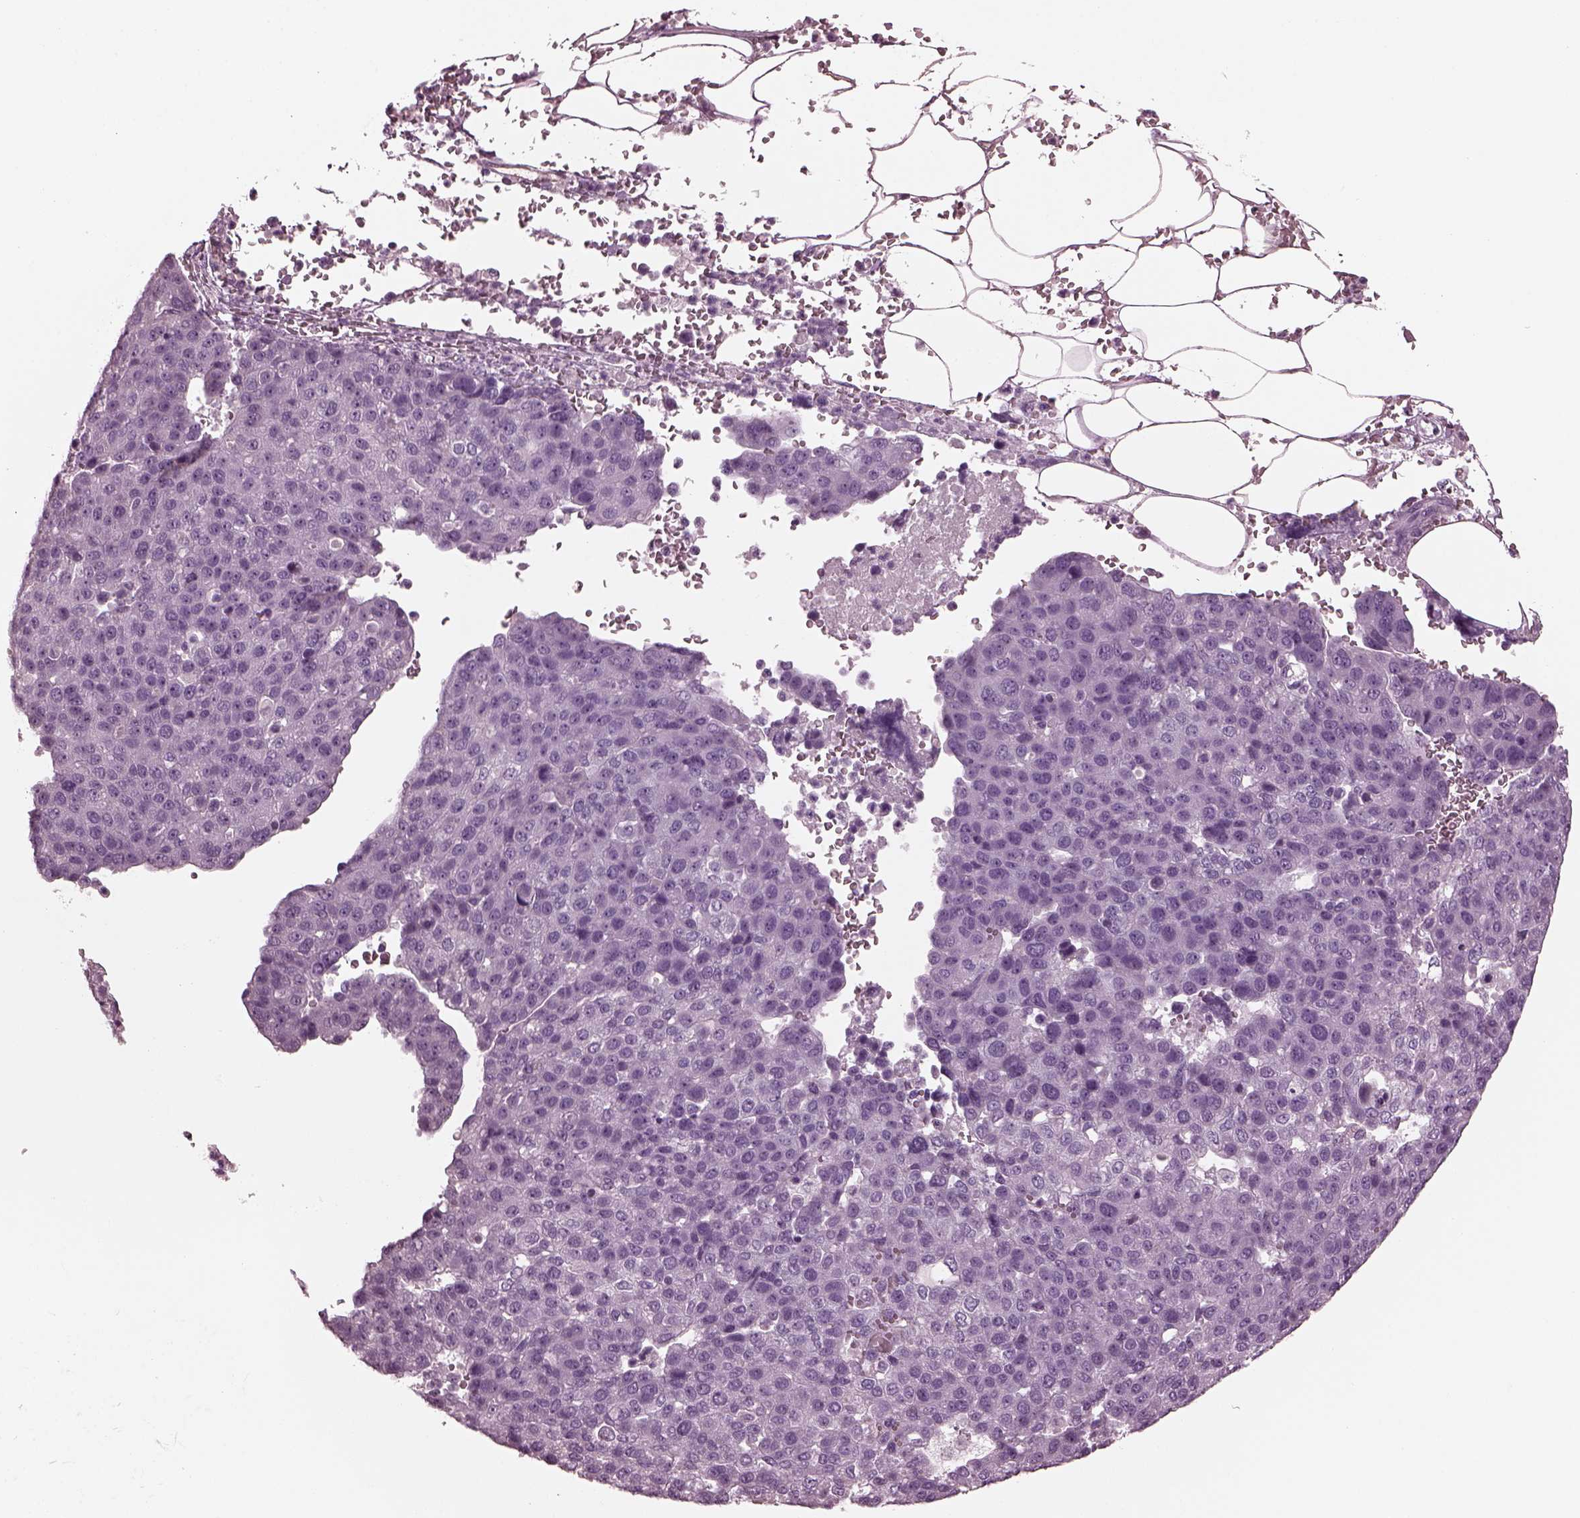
{"staining": {"intensity": "negative", "quantity": "none", "location": "none"}, "tissue": "pancreatic cancer", "cell_type": "Tumor cells", "image_type": "cancer", "snomed": [{"axis": "morphology", "description": "Adenocarcinoma, NOS"}, {"axis": "topography", "description": "Pancreas"}], "caption": "Immunohistochemical staining of pancreatic adenocarcinoma demonstrates no significant positivity in tumor cells. (DAB immunohistochemistry (IHC) visualized using brightfield microscopy, high magnification).", "gene": "MIB2", "patient": {"sex": "female", "age": 61}}